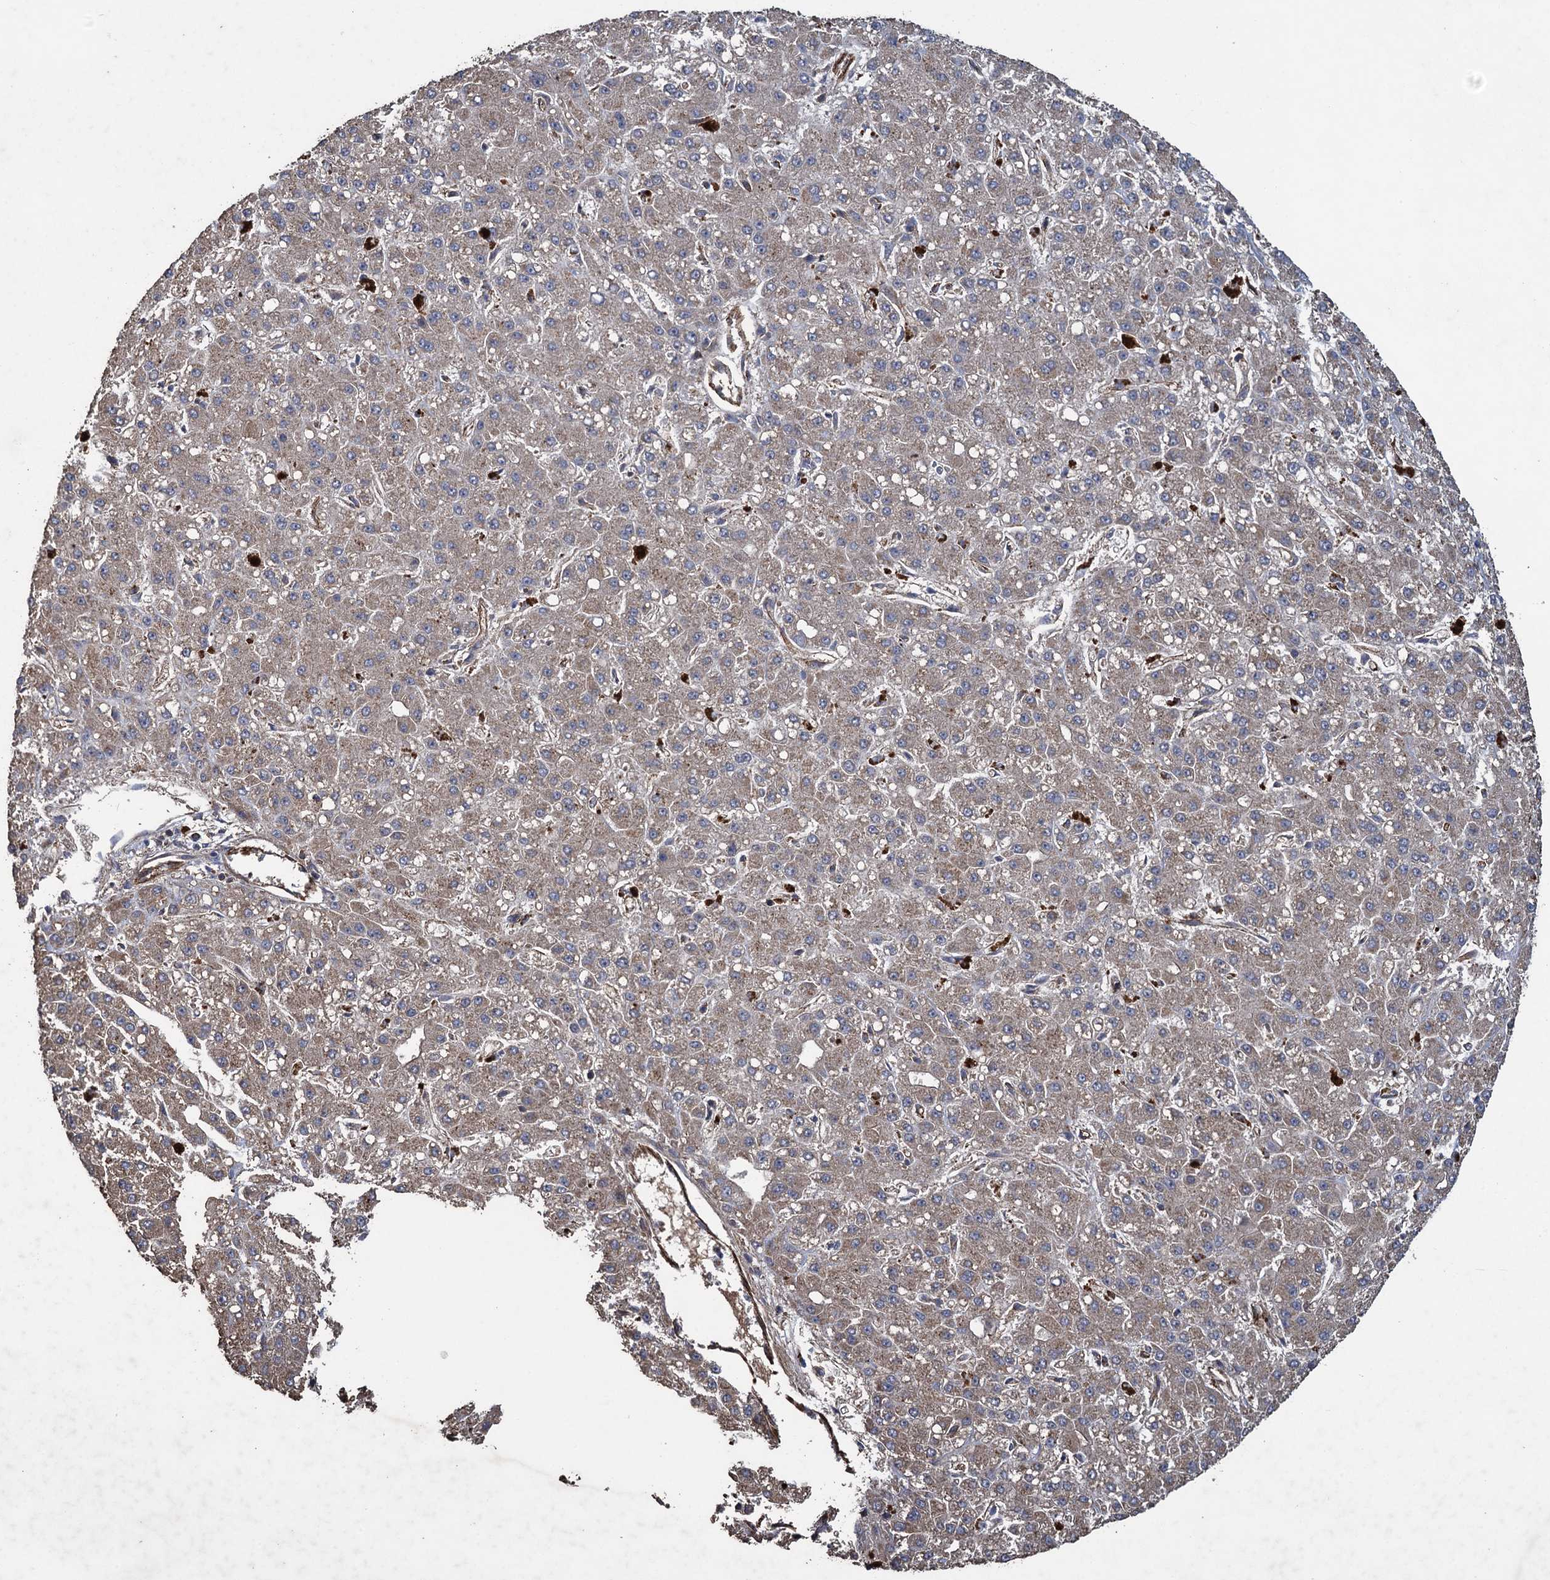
{"staining": {"intensity": "weak", "quantity": "25%-75%", "location": "cytoplasmic/membranous"}, "tissue": "liver cancer", "cell_type": "Tumor cells", "image_type": "cancer", "snomed": [{"axis": "morphology", "description": "Carcinoma, Hepatocellular, NOS"}, {"axis": "topography", "description": "Liver"}], "caption": "This is an image of immunohistochemistry staining of liver hepatocellular carcinoma, which shows weak expression in the cytoplasmic/membranous of tumor cells.", "gene": "TXNDC11", "patient": {"sex": "male", "age": 67}}